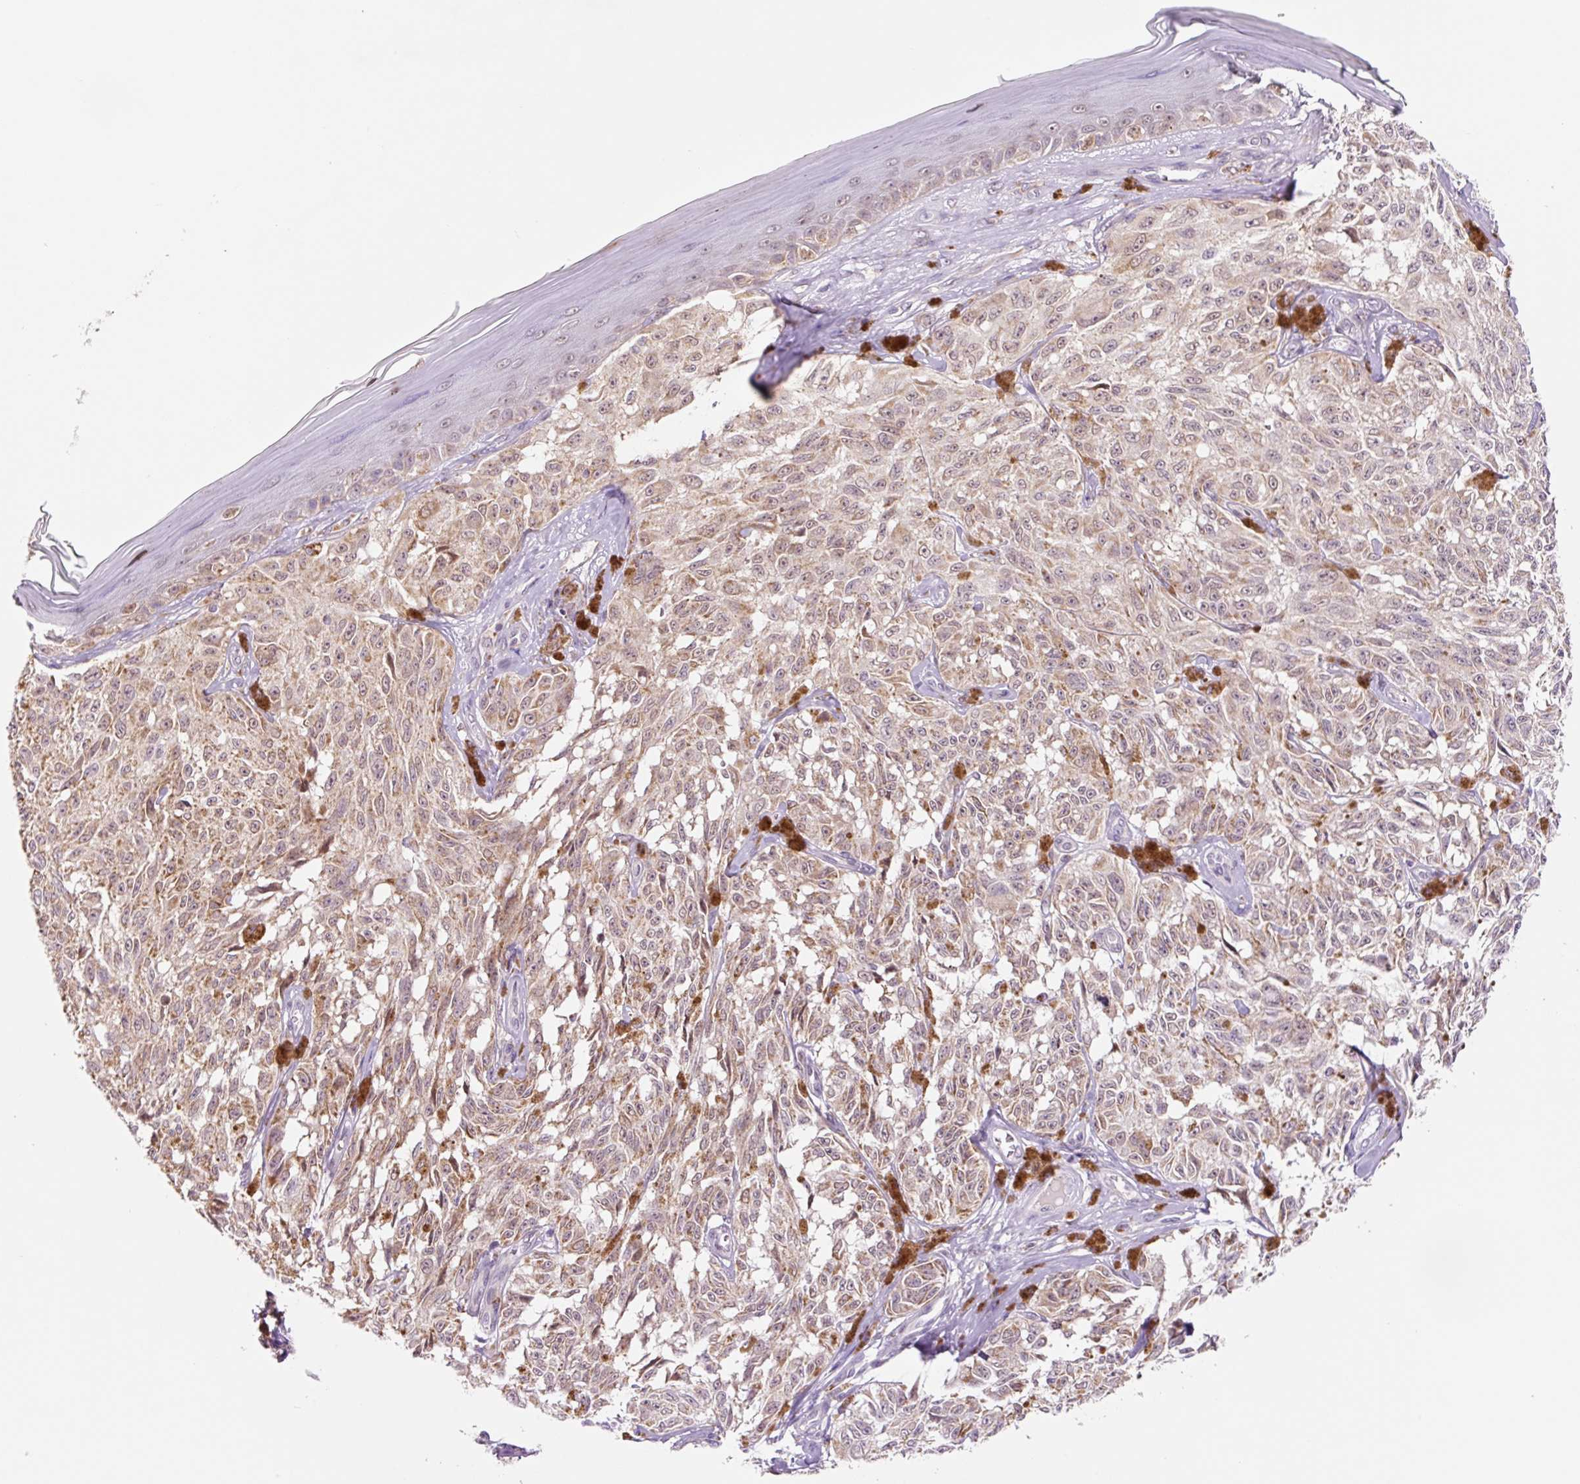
{"staining": {"intensity": "weak", "quantity": ">75%", "location": "cytoplasmic/membranous,nuclear"}, "tissue": "melanoma", "cell_type": "Tumor cells", "image_type": "cancer", "snomed": [{"axis": "morphology", "description": "Malignant melanoma, NOS"}, {"axis": "topography", "description": "Skin"}], "caption": "Protein positivity by IHC reveals weak cytoplasmic/membranous and nuclear positivity in about >75% of tumor cells in malignant melanoma.", "gene": "PCK2", "patient": {"sex": "male", "age": 68}}